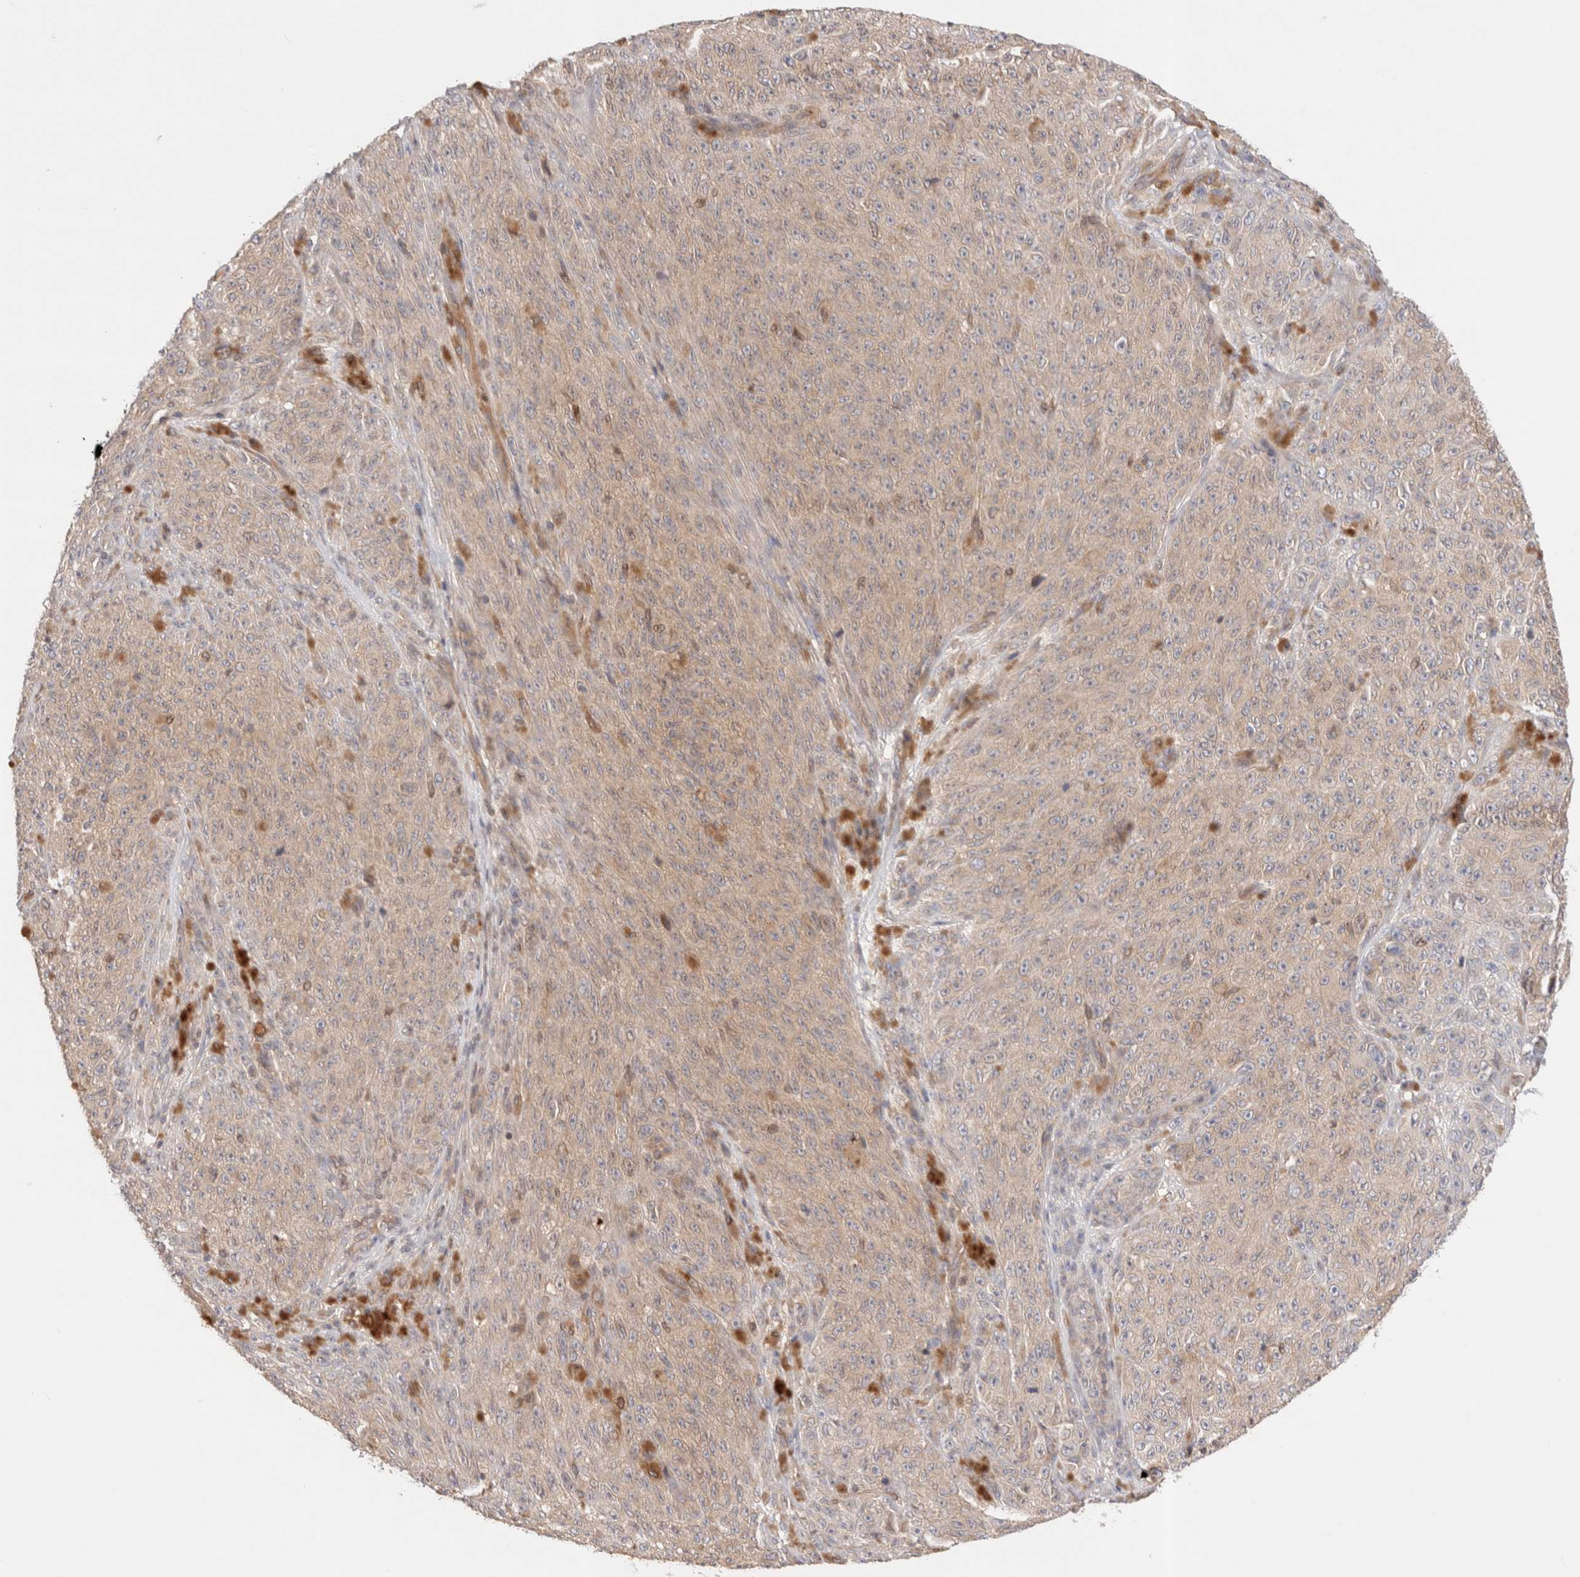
{"staining": {"intensity": "weak", "quantity": ">75%", "location": "cytoplasmic/membranous"}, "tissue": "melanoma", "cell_type": "Tumor cells", "image_type": "cancer", "snomed": [{"axis": "morphology", "description": "Malignant melanoma, NOS"}, {"axis": "topography", "description": "Skin"}], "caption": "Immunohistochemistry (IHC) photomicrograph of malignant melanoma stained for a protein (brown), which exhibits low levels of weak cytoplasmic/membranous expression in approximately >75% of tumor cells.", "gene": "SIKE1", "patient": {"sex": "female", "age": 82}}